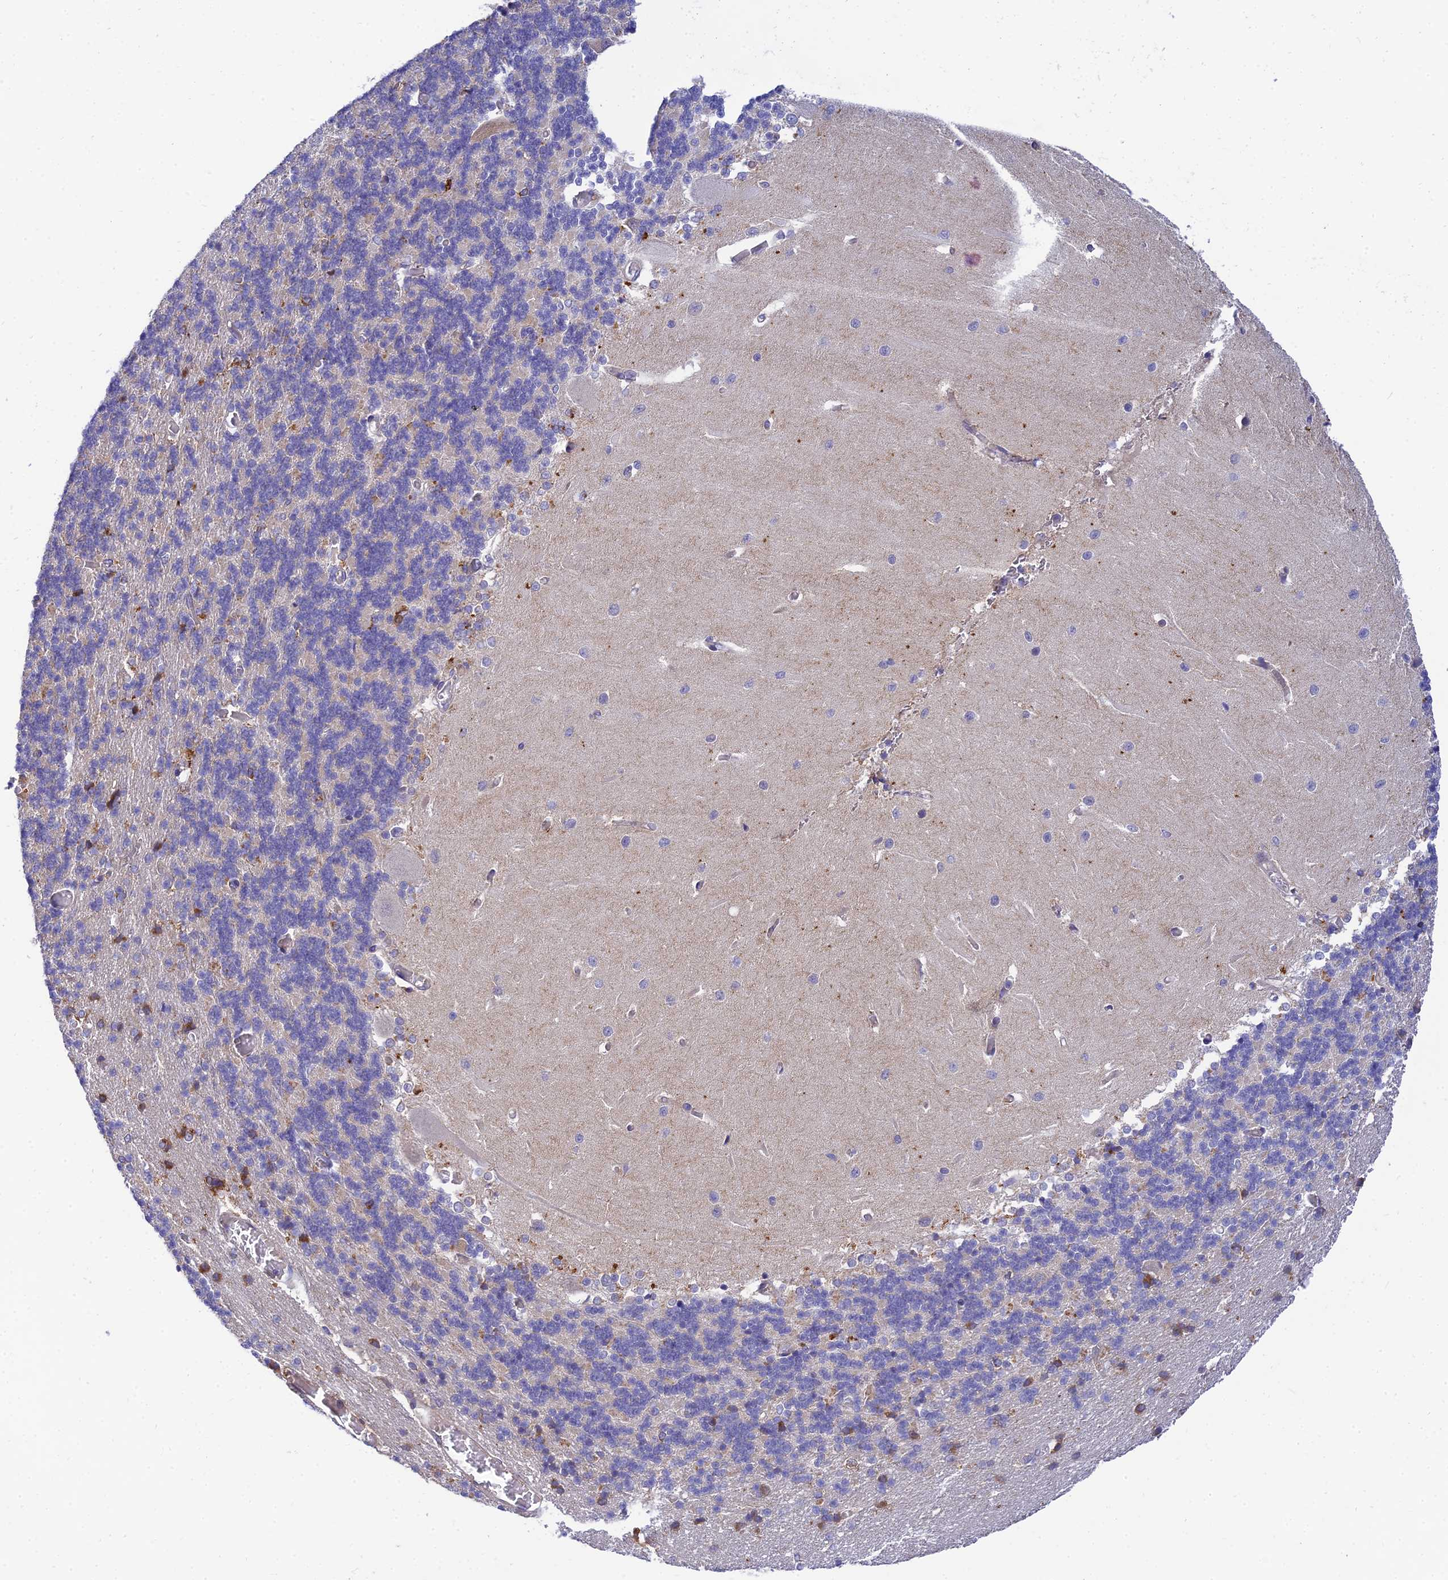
{"staining": {"intensity": "moderate", "quantity": "<25%", "location": "cytoplasmic/membranous"}, "tissue": "cerebellum", "cell_type": "Cells in granular layer", "image_type": "normal", "snomed": [{"axis": "morphology", "description": "Normal tissue, NOS"}, {"axis": "topography", "description": "Cerebellum"}], "caption": "Immunohistochemical staining of unremarkable human cerebellum exhibits <25% levels of moderate cytoplasmic/membranous protein staining in about <25% of cells in granular layer.", "gene": "ARL8A", "patient": {"sex": "male", "age": 37}}